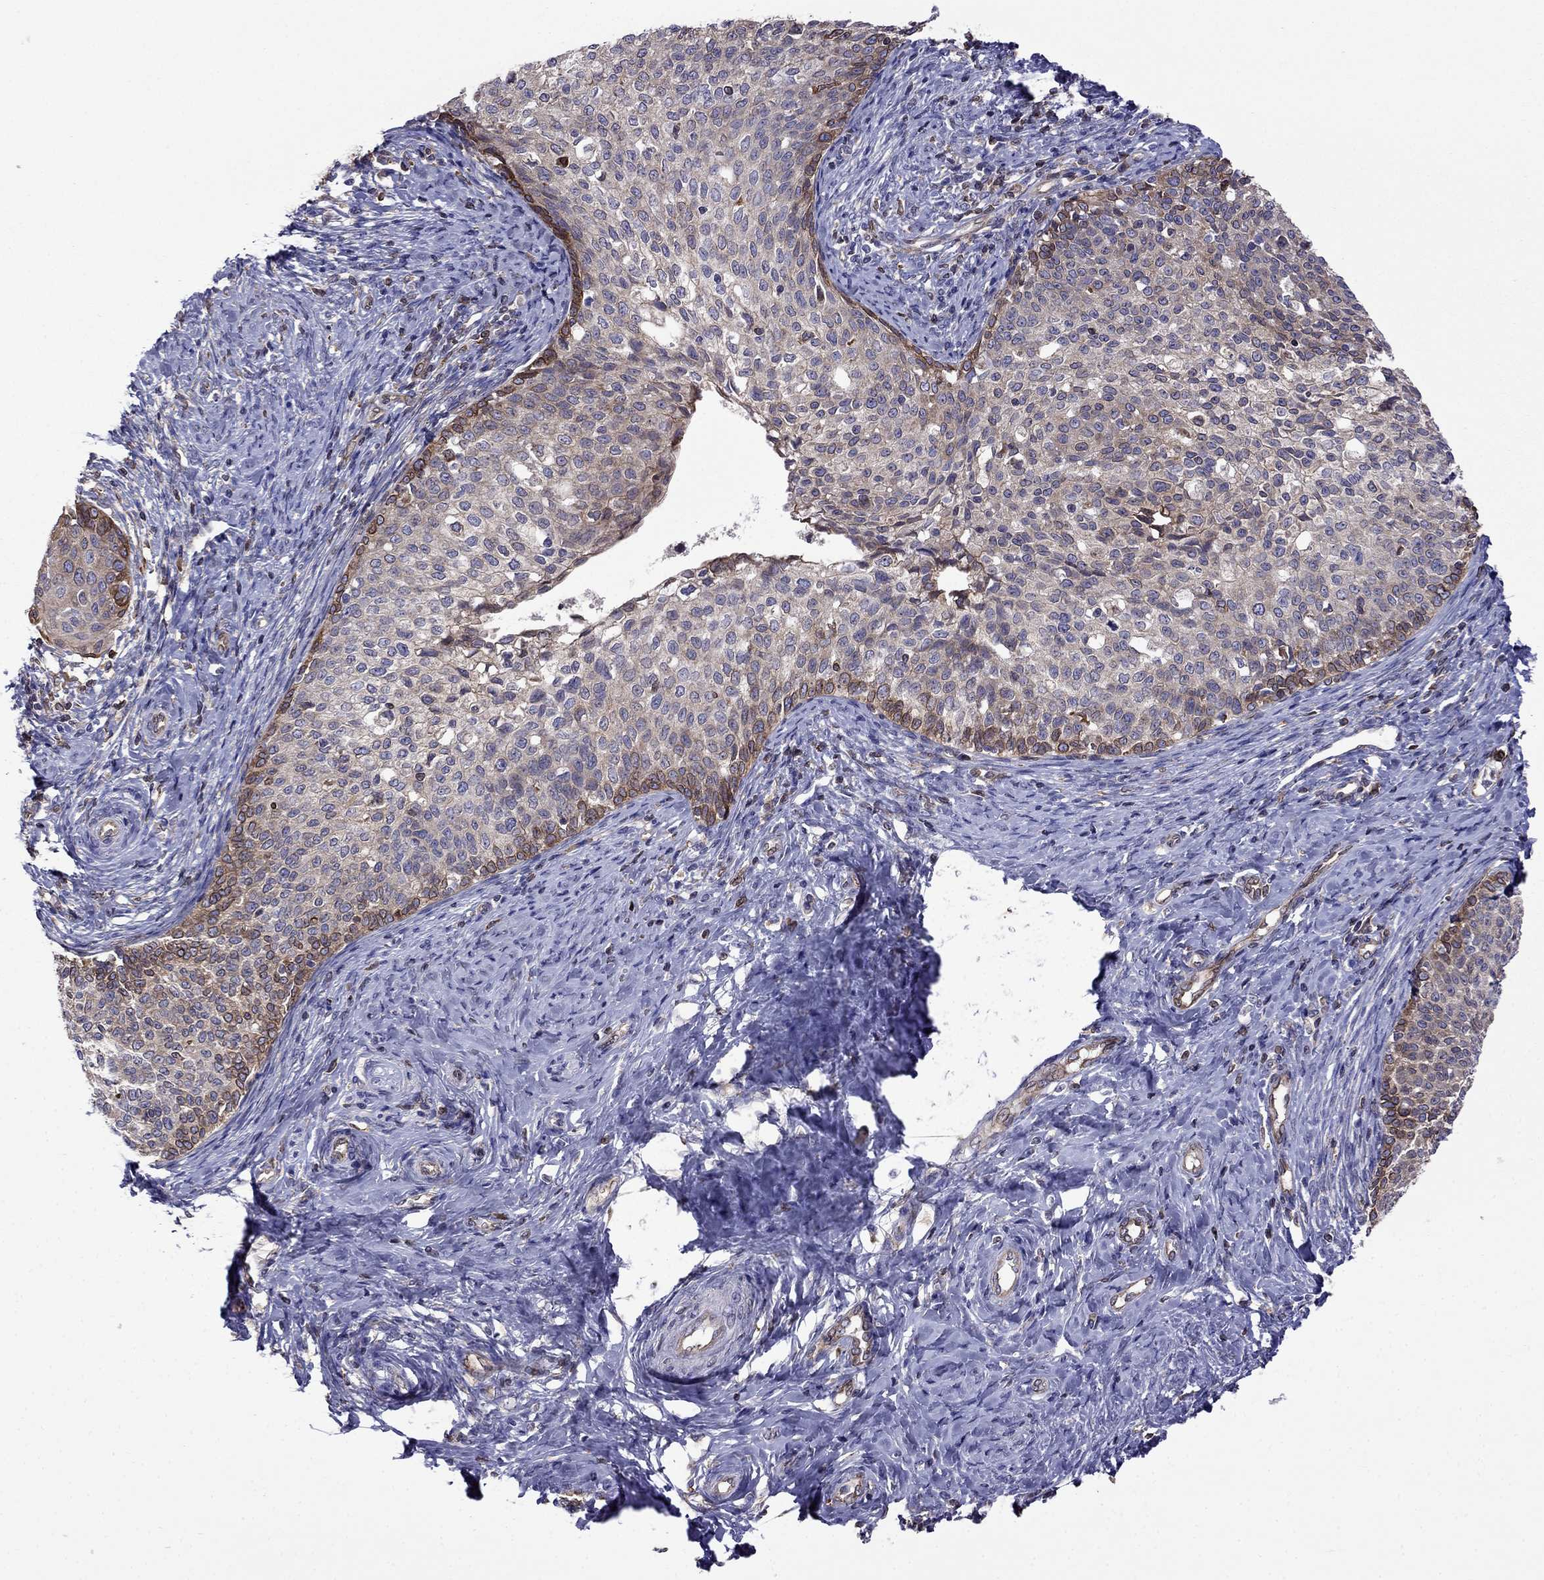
{"staining": {"intensity": "moderate", "quantity": "<25%", "location": "cytoplasmic/membranous"}, "tissue": "cervical cancer", "cell_type": "Tumor cells", "image_type": "cancer", "snomed": [{"axis": "morphology", "description": "Squamous cell carcinoma, NOS"}, {"axis": "topography", "description": "Cervix"}], "caption": "Moderate cytoplasmic/membranous protein expression is identified in about <25% of tumor cells in cervical squamous cell carcinoma. The protein is shown in brown color, while the nuclei are stained blue.", "gene": "GNAL", "patient": {"sex": "female", "age": 51}}